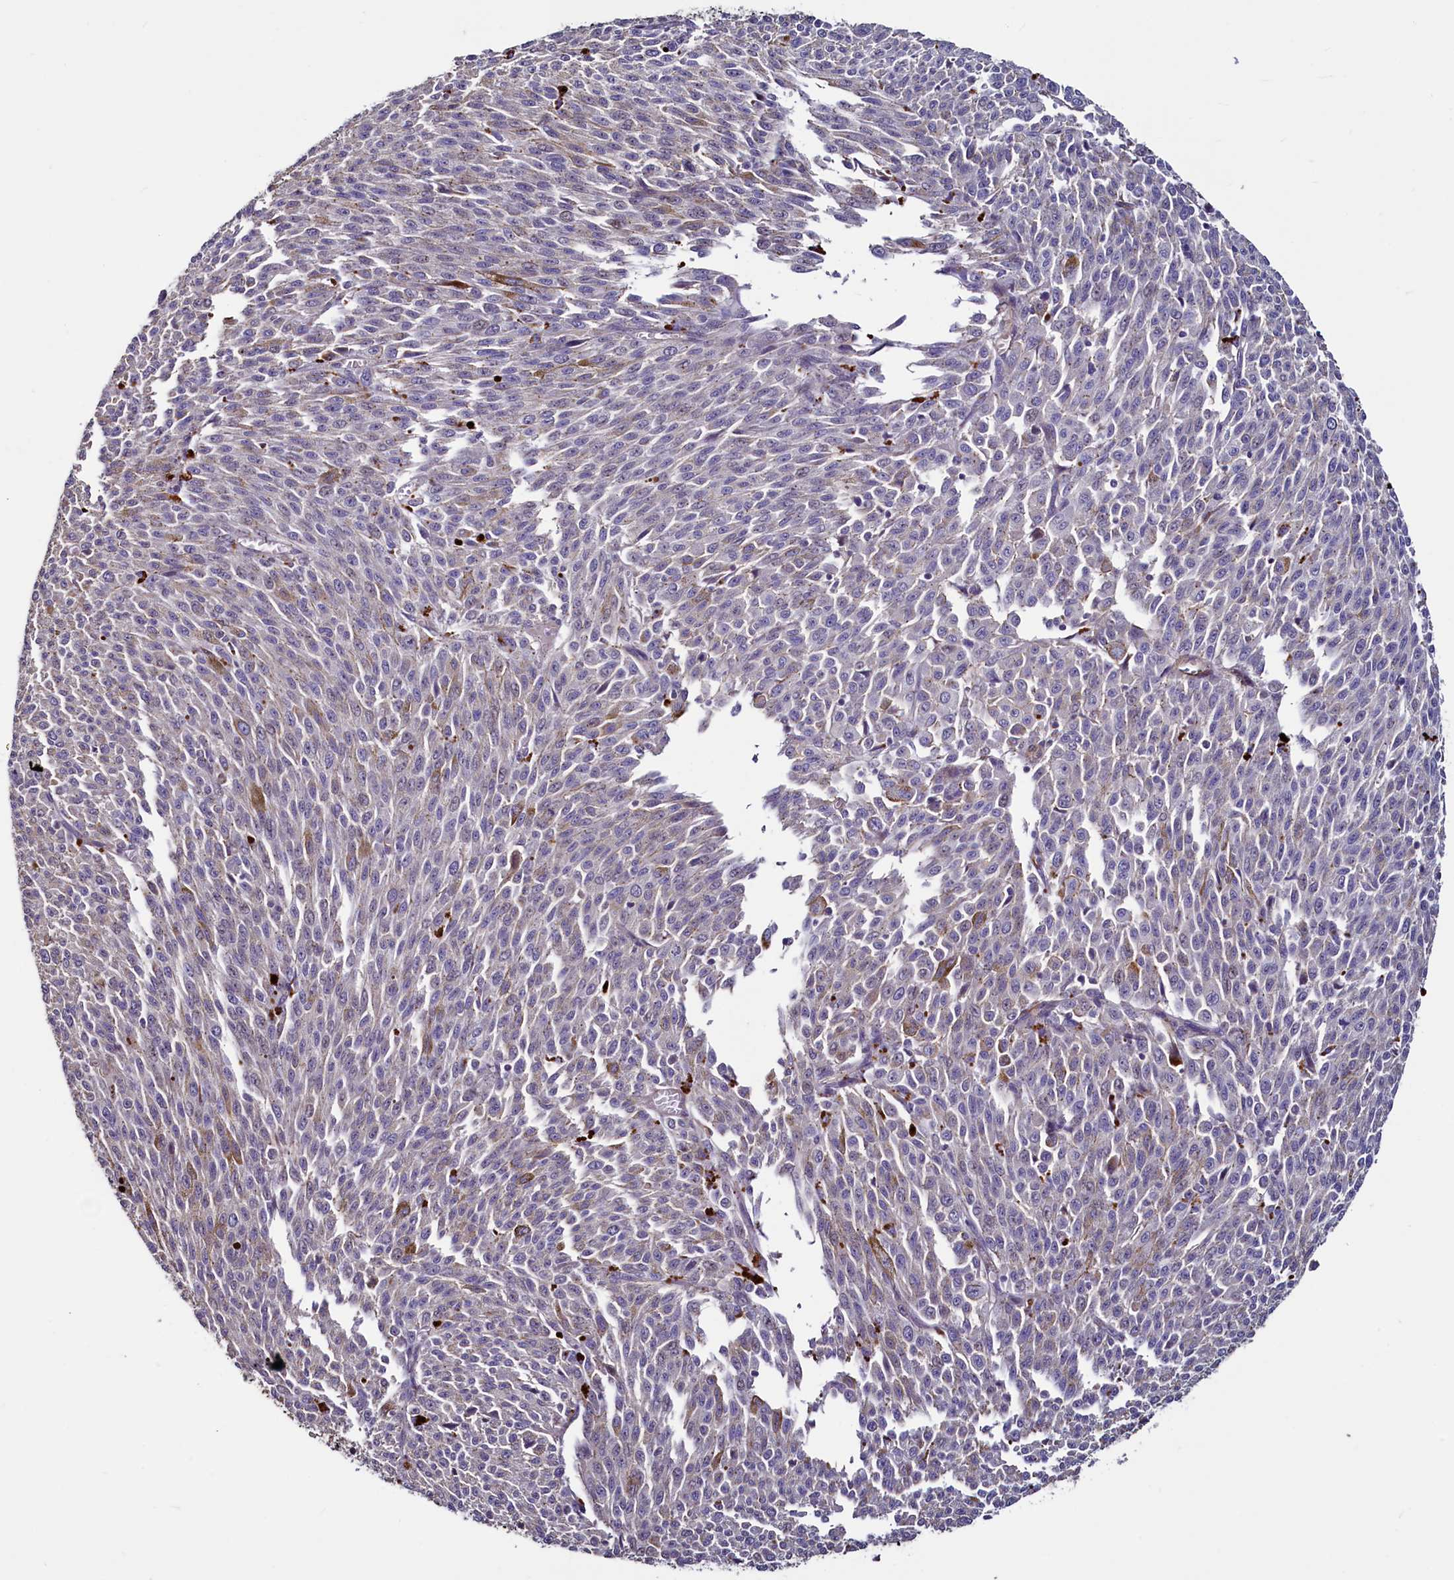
{"staining": {"intensity": "weak", "quantity": "<25%", "location": "cytoplasmic/membranous"}, "tissue": "melanoma", "cell_type": "Tumor cells", "image_type": "cancer", "snomed": [{"axis": "morphology", "description": "Malignant melanoma, NOS"}, {"axis": "topography", "description": "Skin"}], "caption": "This is an immunohistochemistry (IHC) micrograph of human melanoma. There is no positivity in tumor cells.", "gene": "PALM", "patient": {"sex": "female", "age": 52}}